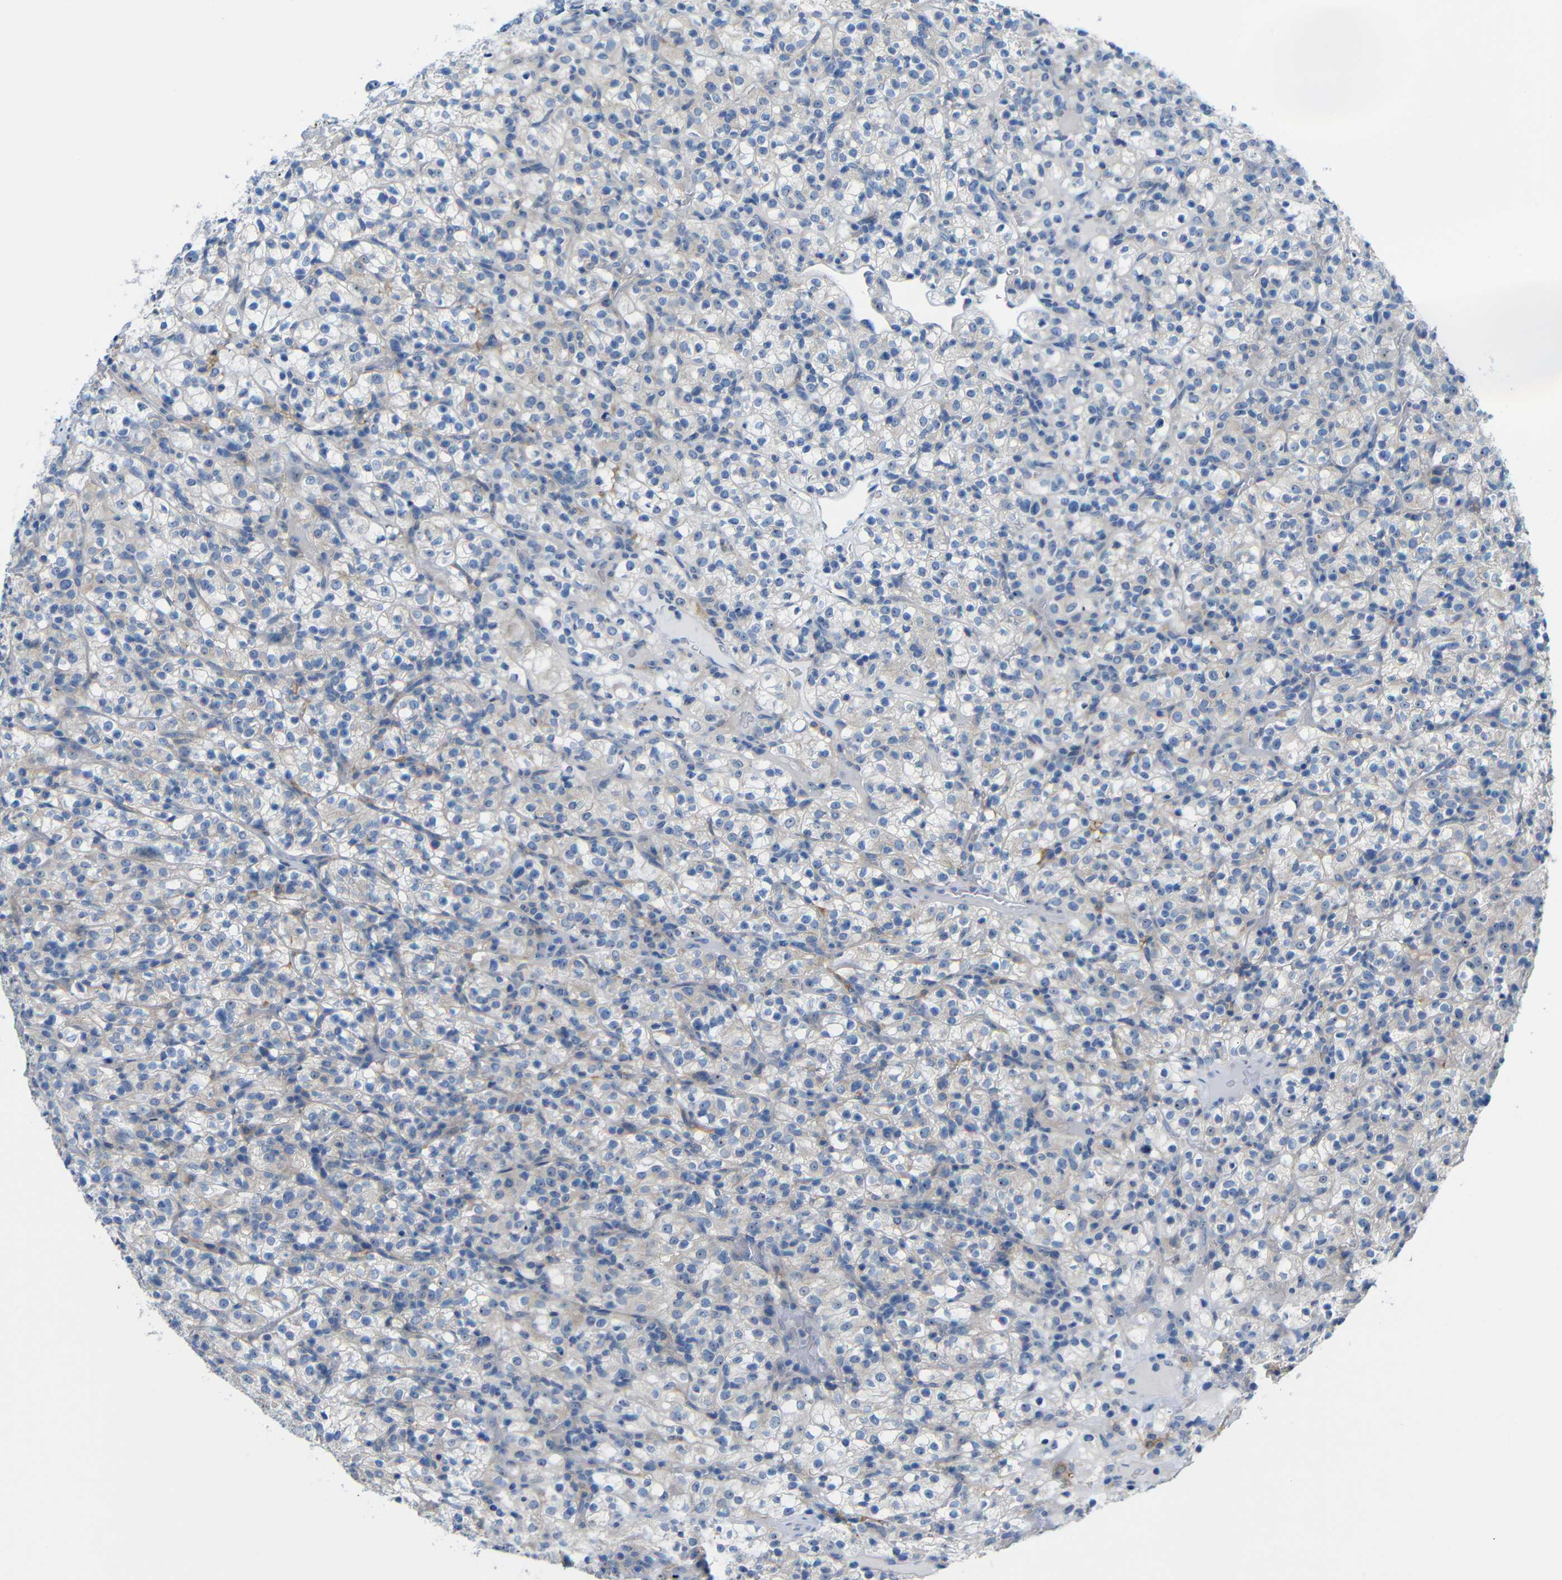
{"staining": {"intensity": "moderate", "quantity": "25%-75%", "location": "nuclear"}, "tissue": "renal cancer", "cell_type": "Tumor cells", "image_type": "cancer", "snomed": [{"axis": "morphology", "description": "Normal tissue, NOS"}, {"axis": "morphology", "description": "Adenocarcinoma, NOS"}, {"axis": "topography", "description": "Kidney"}], "caption": "IHC (DAB (3,3'-diaminobenzidine)) staining of adenocarcinoma (renal) exhibits moderate nuclear protein positivity in approximately 25%-75% of tumor cells.", "gene": "C1orf210", "patient": {"sex": "female", "age": 72}}